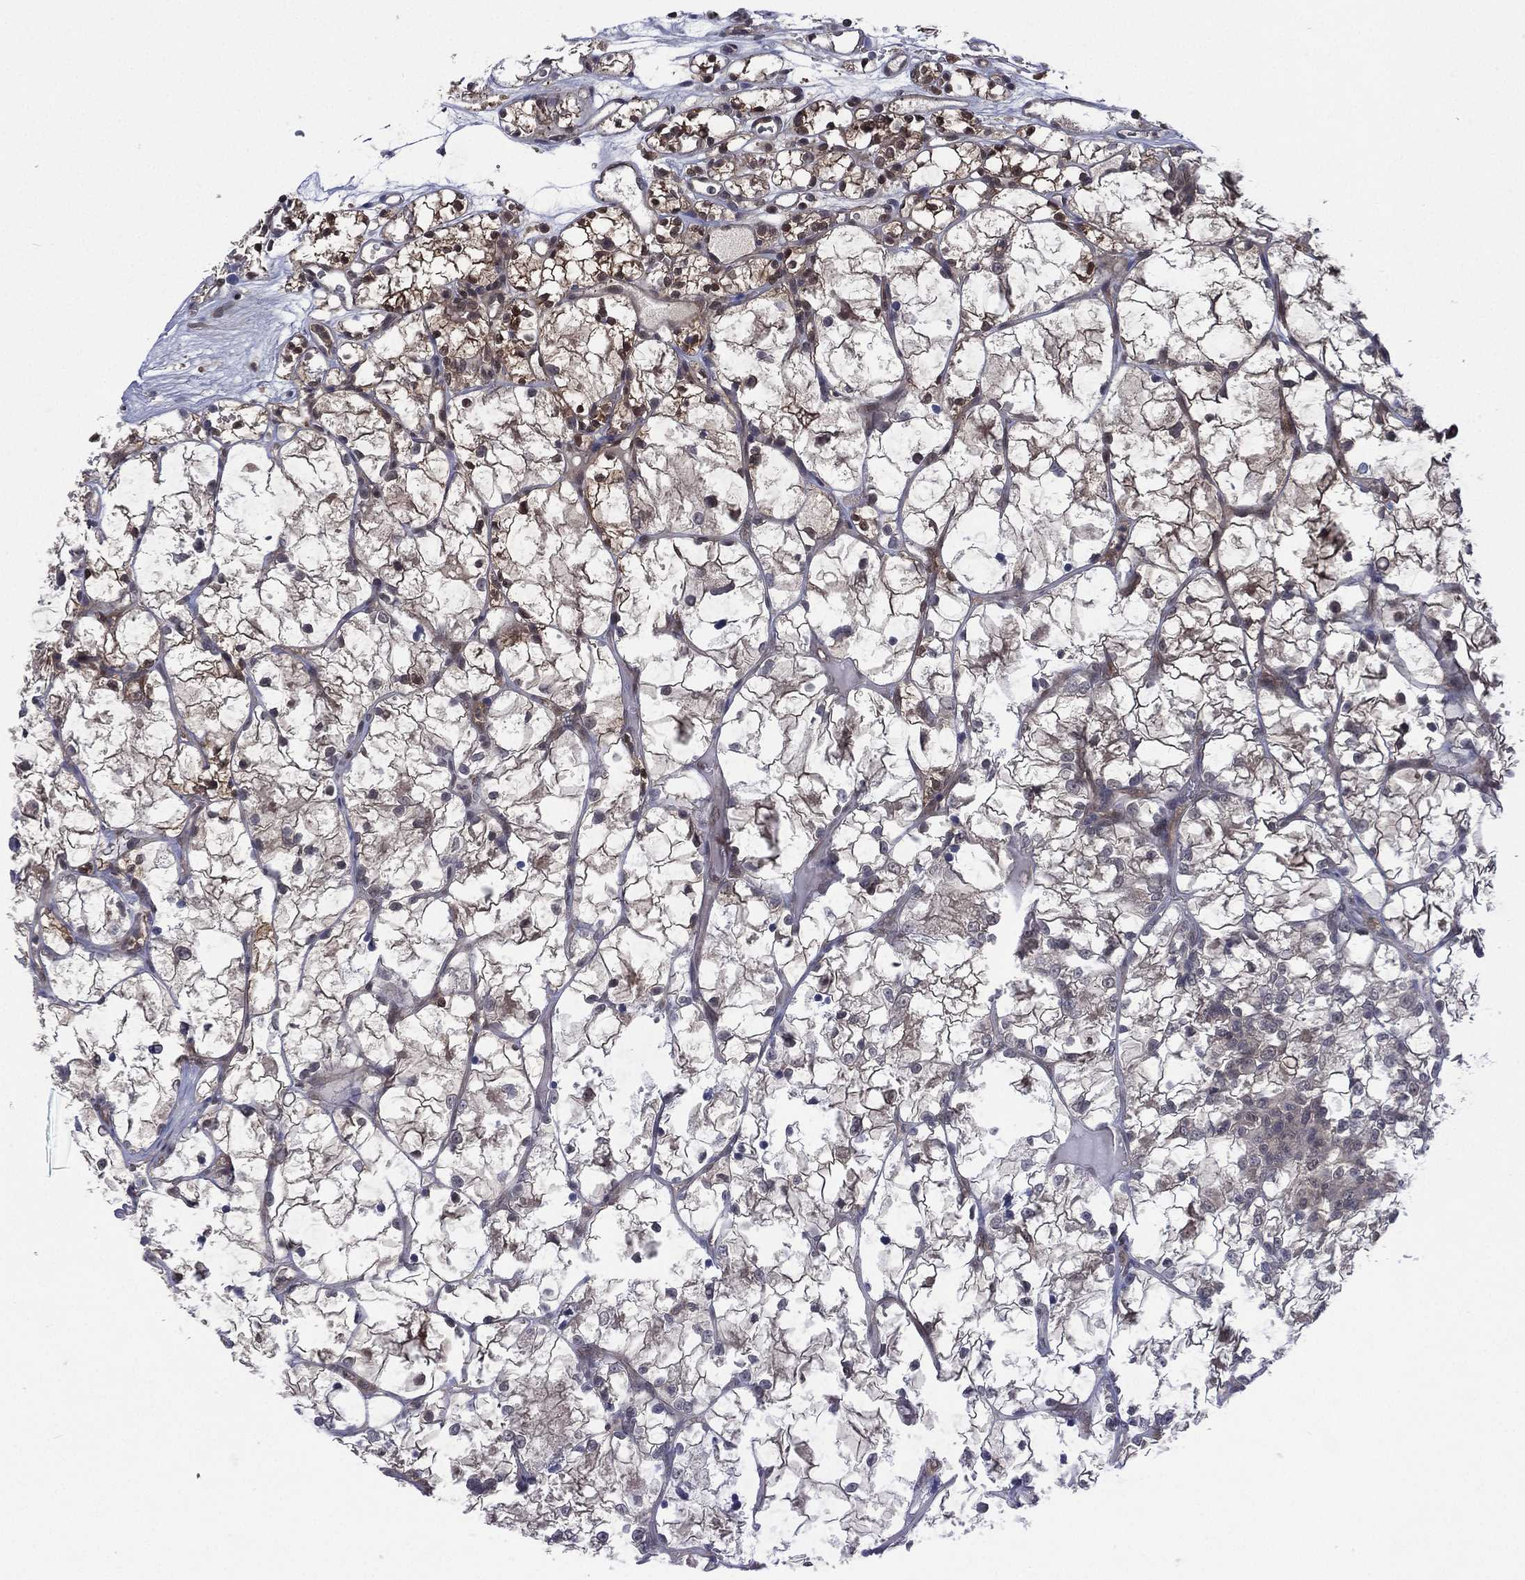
{"staining": {"intensity": "strong", "quantity": "25%-75%", "location": "cytoplasmic/membranous,nuclear"}, "tissue": "renal cancer", "cell_type": "Tumor cells", "image_type": "cancer", "snomed": [{"axis": "morphology", "description": "Adenocarcinoma, NOS"}, {"axis": "topography", "description": "Kidney"}], "caption": "A brown stain labels strong cytoplasmic/membranous and nuclear expression of a protein in renal adenocarcinoma tumor cells.", "gene": "MTAP", "patient": {"sex": "female", "age": 69}}